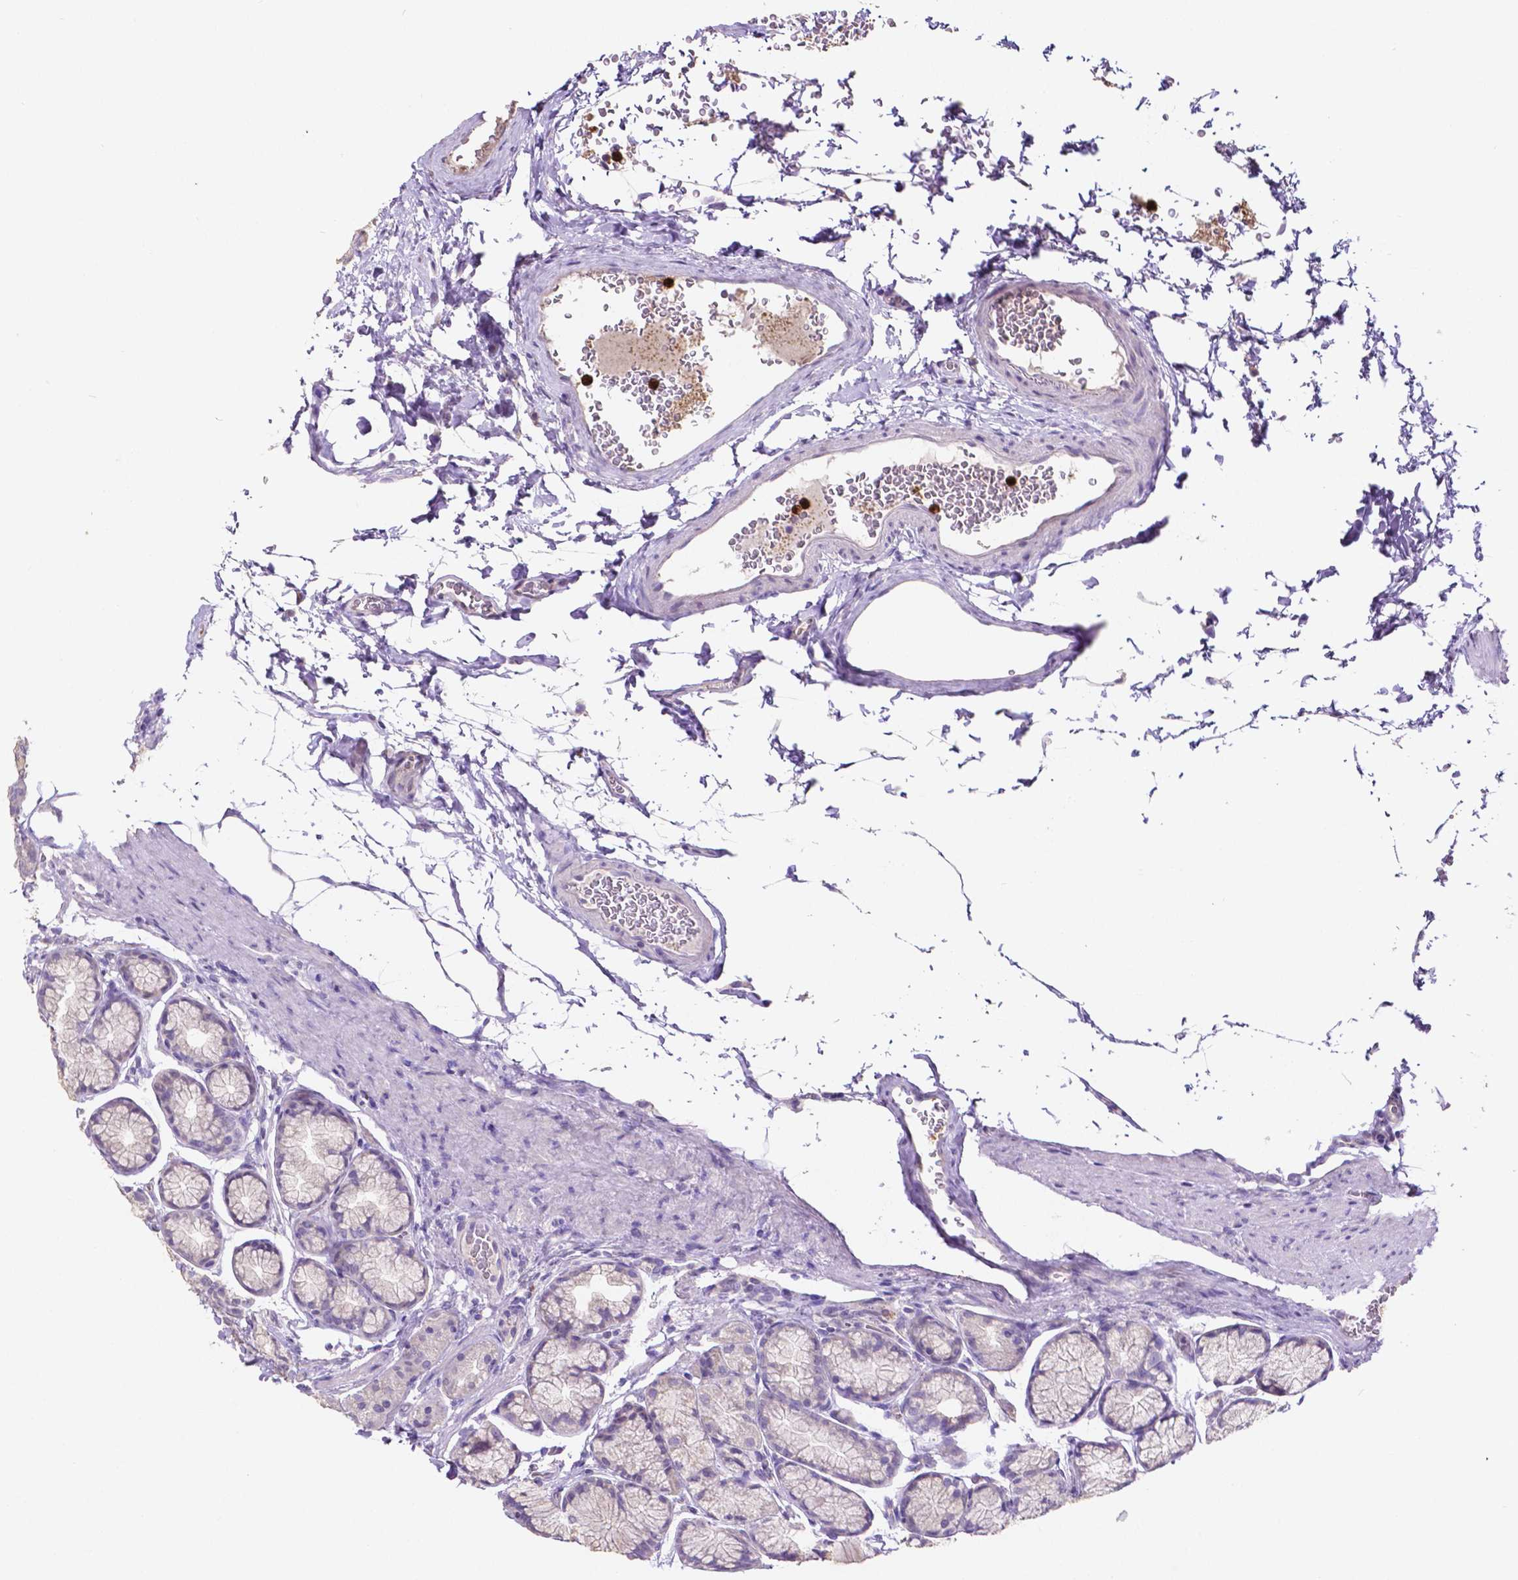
{"staining": {"intensity": "negative", "quantity": "none", "location": "none"}, "tissue": "stomach", "cell_type": "Glandular cells", "image_type": "normal", "snomed": [{"axis": "morphology", "description": "Normal tissue, NOS"}, {"axis": "morphology", "description": "Adenocarcinoma, NOS"}, {"axis": "morphology", "description": "Adenocarcinoma, High grade"}, {"axis": "topography", "description": "Stomach, upper"}, {"axis": "topography", "description": "Stomach"}], "caption": "This is an IHC micrograph of benign stomach. There is no staining in glandular cells.", "gene": "MMP9", "patient": {"sex": "female", "age": 65}}